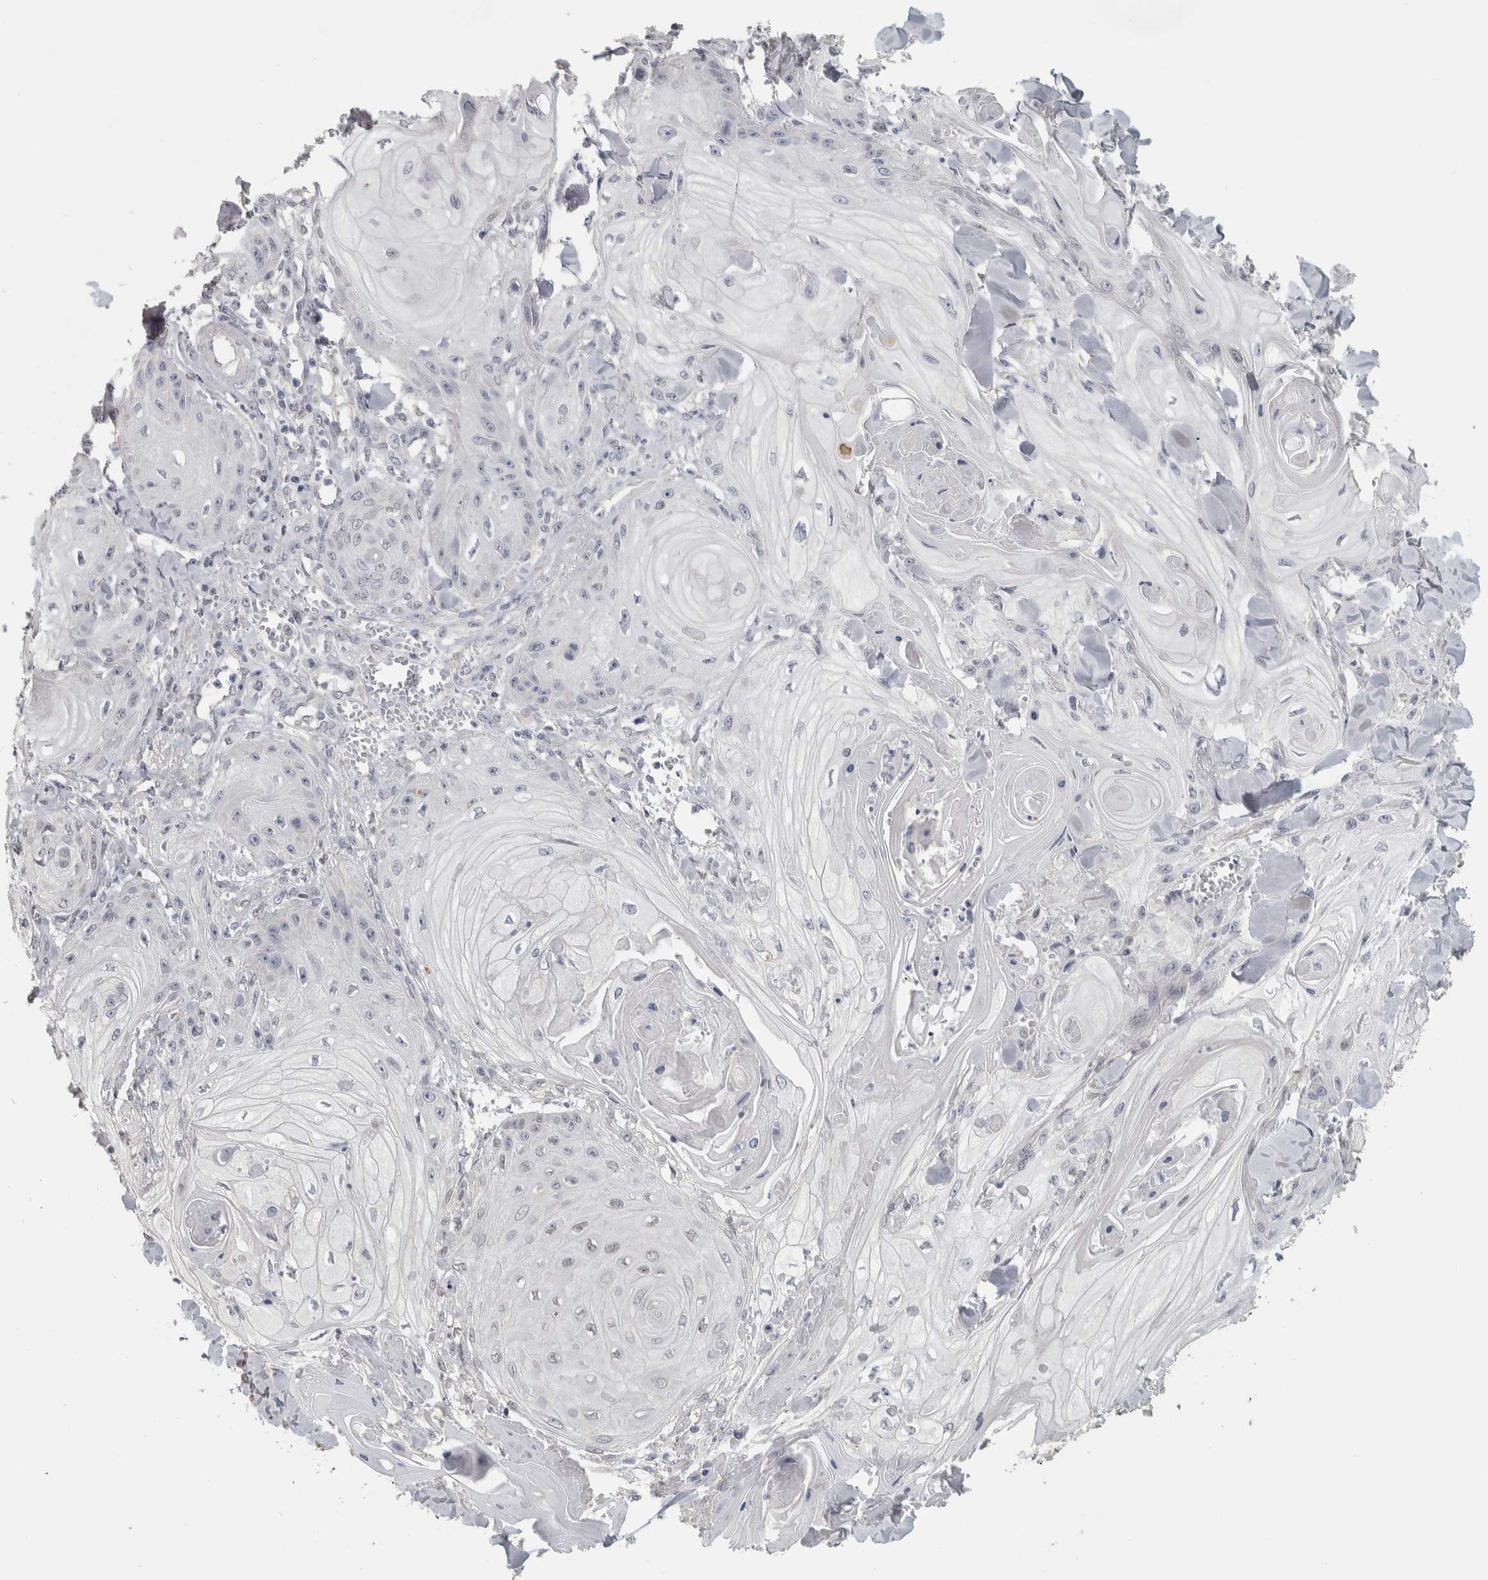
{"staining": {"intensity": "negative", "quantity": "none", "location": "none"}, "tissue": "skin cancer", "cell_type": "Tumor cells", "image_type": "cancer", "snomed": [{"axis": "morphology", "description": "Squamous cell carcinoma, NOS"}, {"axis": "topography", "description": "Skin"}], "caption": "IHC photomicrograph of skin squamous cell carcinoma stained for a protein (brown), which shows no positivity in tumor cells.", "gene": "NECAB1", "patient": {"sex": "male", "age": 74}}